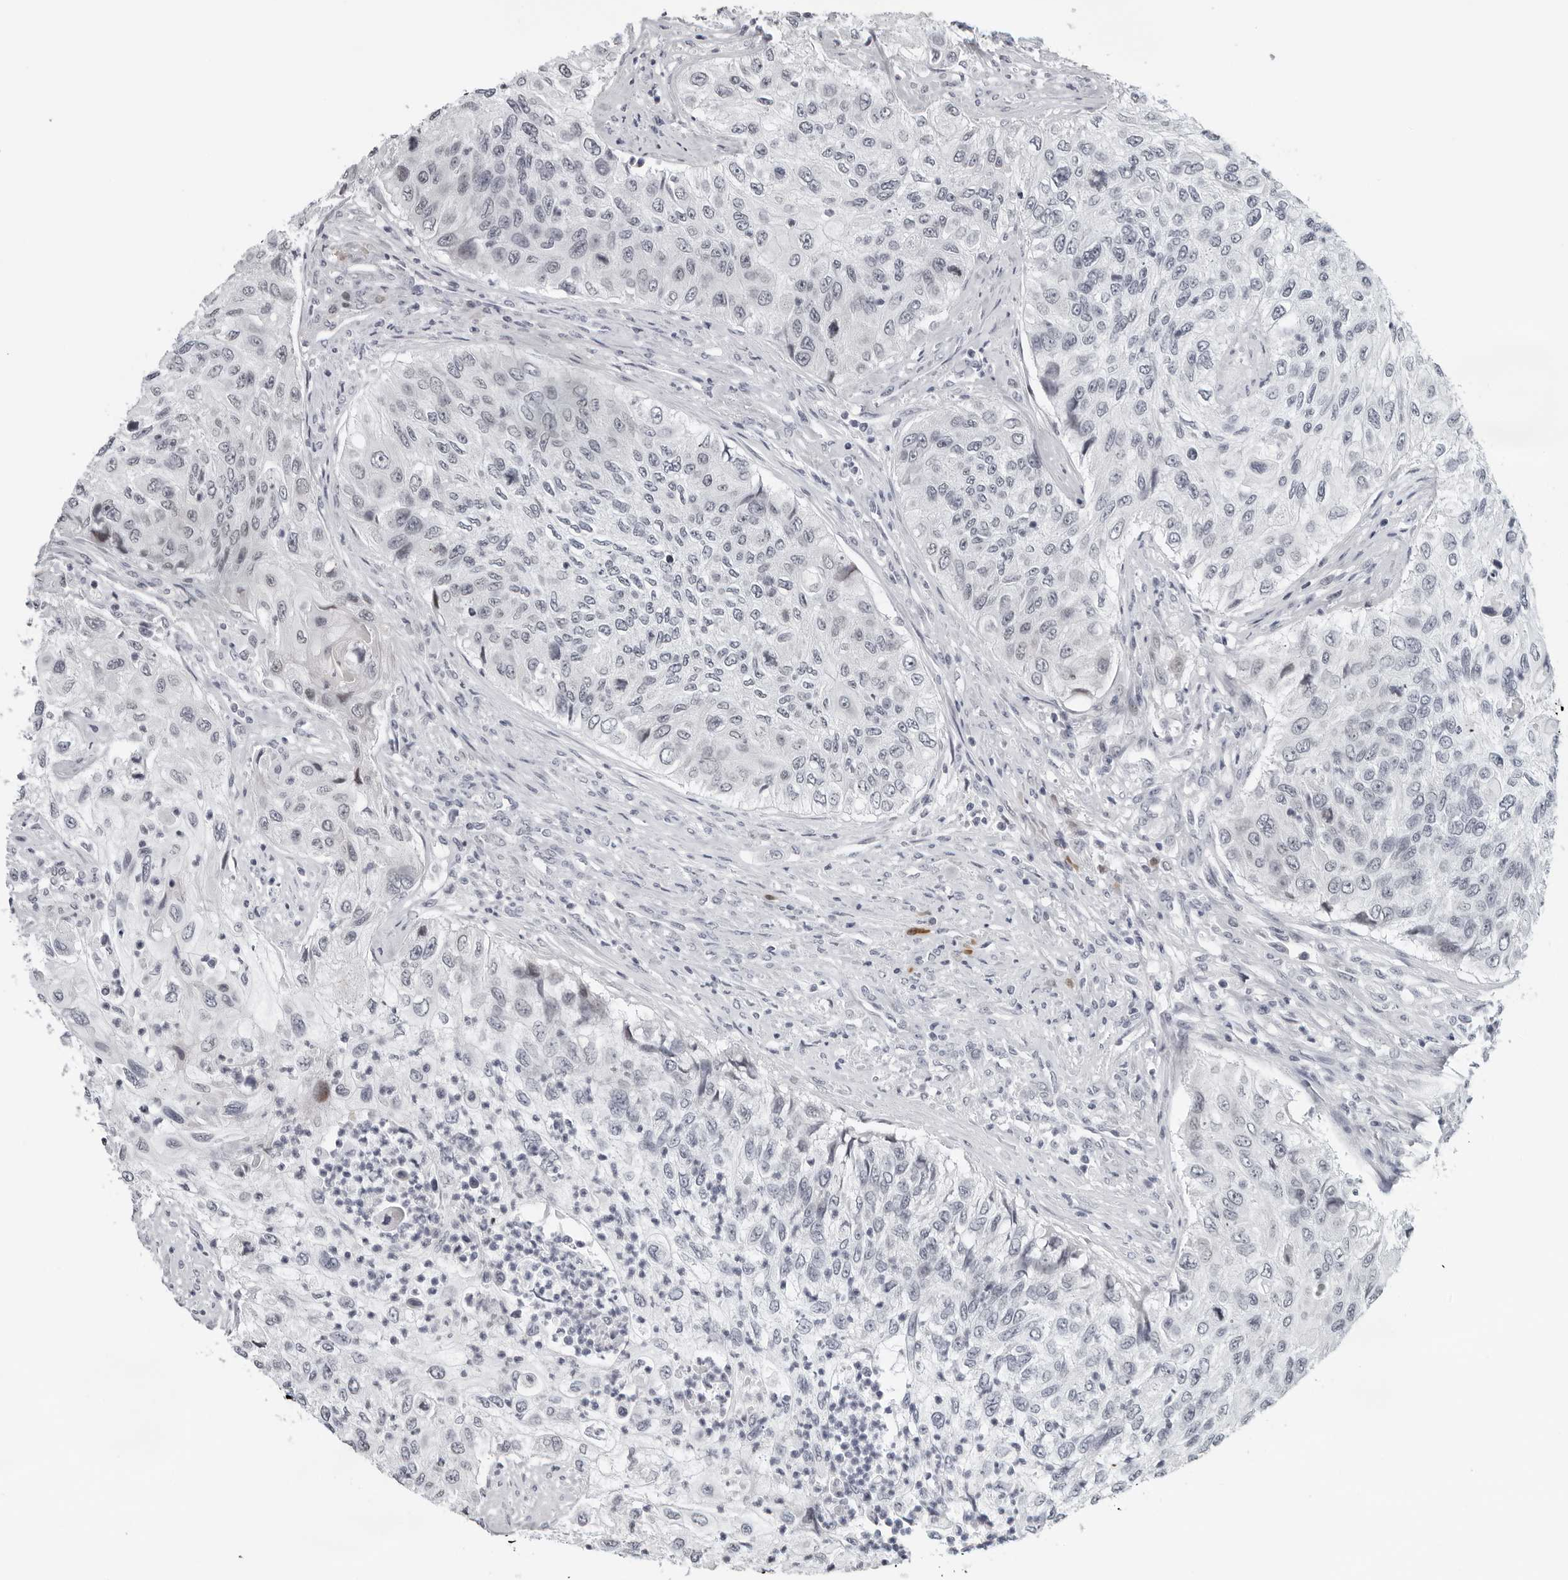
{"staining": {"intensity": "negative", "quantity": "none", "location": "none"}, "tissue": "urothelial cancer", "cell_type": "Tumor cells", "image_type": "cancer", "snomed": [{"axis": "morphology", "description": "Urothelial carcinoma, High grade"}, {"axis": "topography", "description": "Urinary bladder"}], "caption": "Immunohistochemistry (IHC) histopathology image of neoplastic tissue: human urothelial cancer stained with DAB reveals no significant protein staining in tumor cells. The staining is performed using DAB brown chromogen with nuclei counter-stained in using hematoxylin.", "gene": "PPP1R42", "patient": {"sex": "female", "age": 60}}